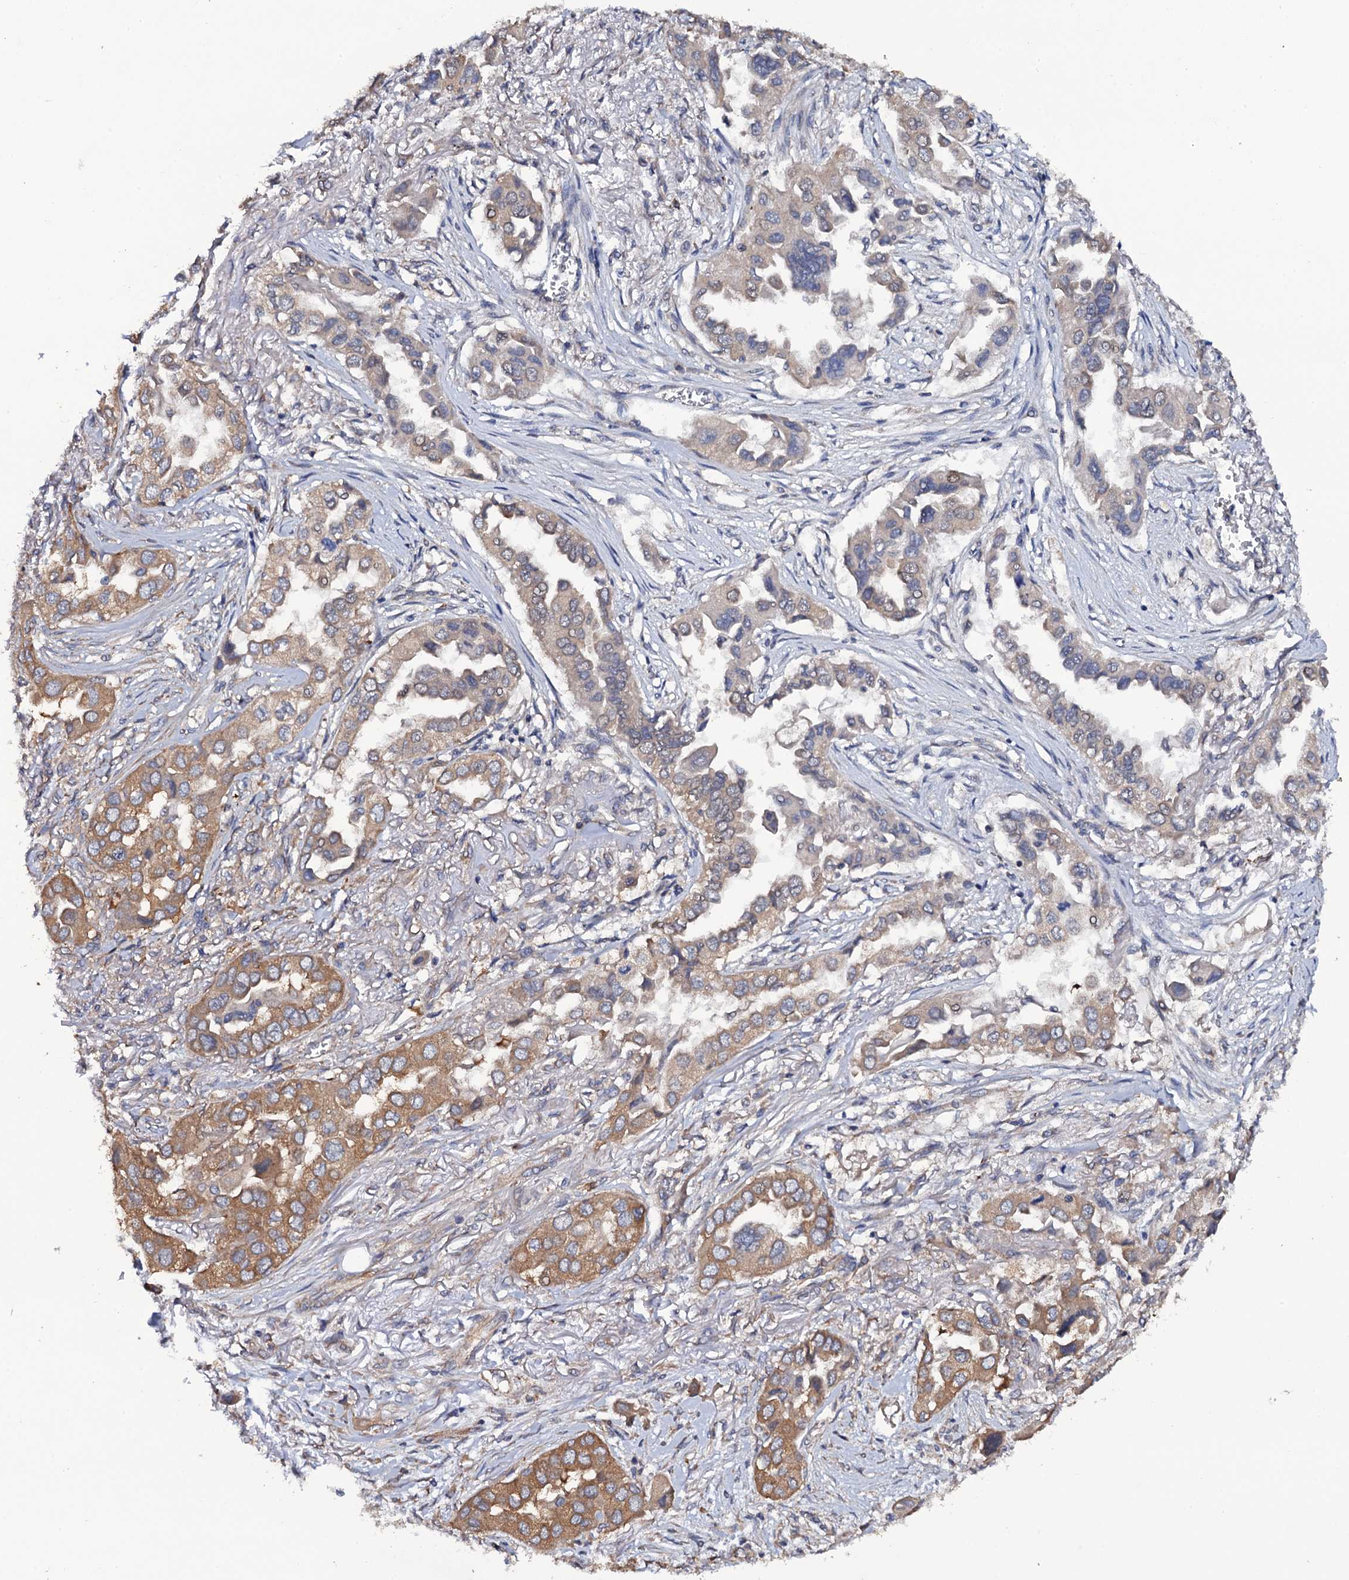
{"staining": {"intensity": "moderate", "quantity": "25%-75%", "location": "cytoplasmic/membranous"}, "tissue": "lung cancer", "cell_type": "Tumor cells", "image_type": "cancer", "snomed": [{"axis": "morphology", "description": "Adenocarcinoma, NOS"}, {"axis": "topography", "description": "Lung"}], "caption": "Lung cancer (adenocarcinoma) tissue demonstrates moderate cytoplasmic/membranous expression in about 25%-75% of tumor cells (DAB (3,3'-diaminobenzidine) IHC, brown staining for protein, blue staining for nuclei).", "gene": "TTC23", "patient": {"sex": "female", "age": 76}}